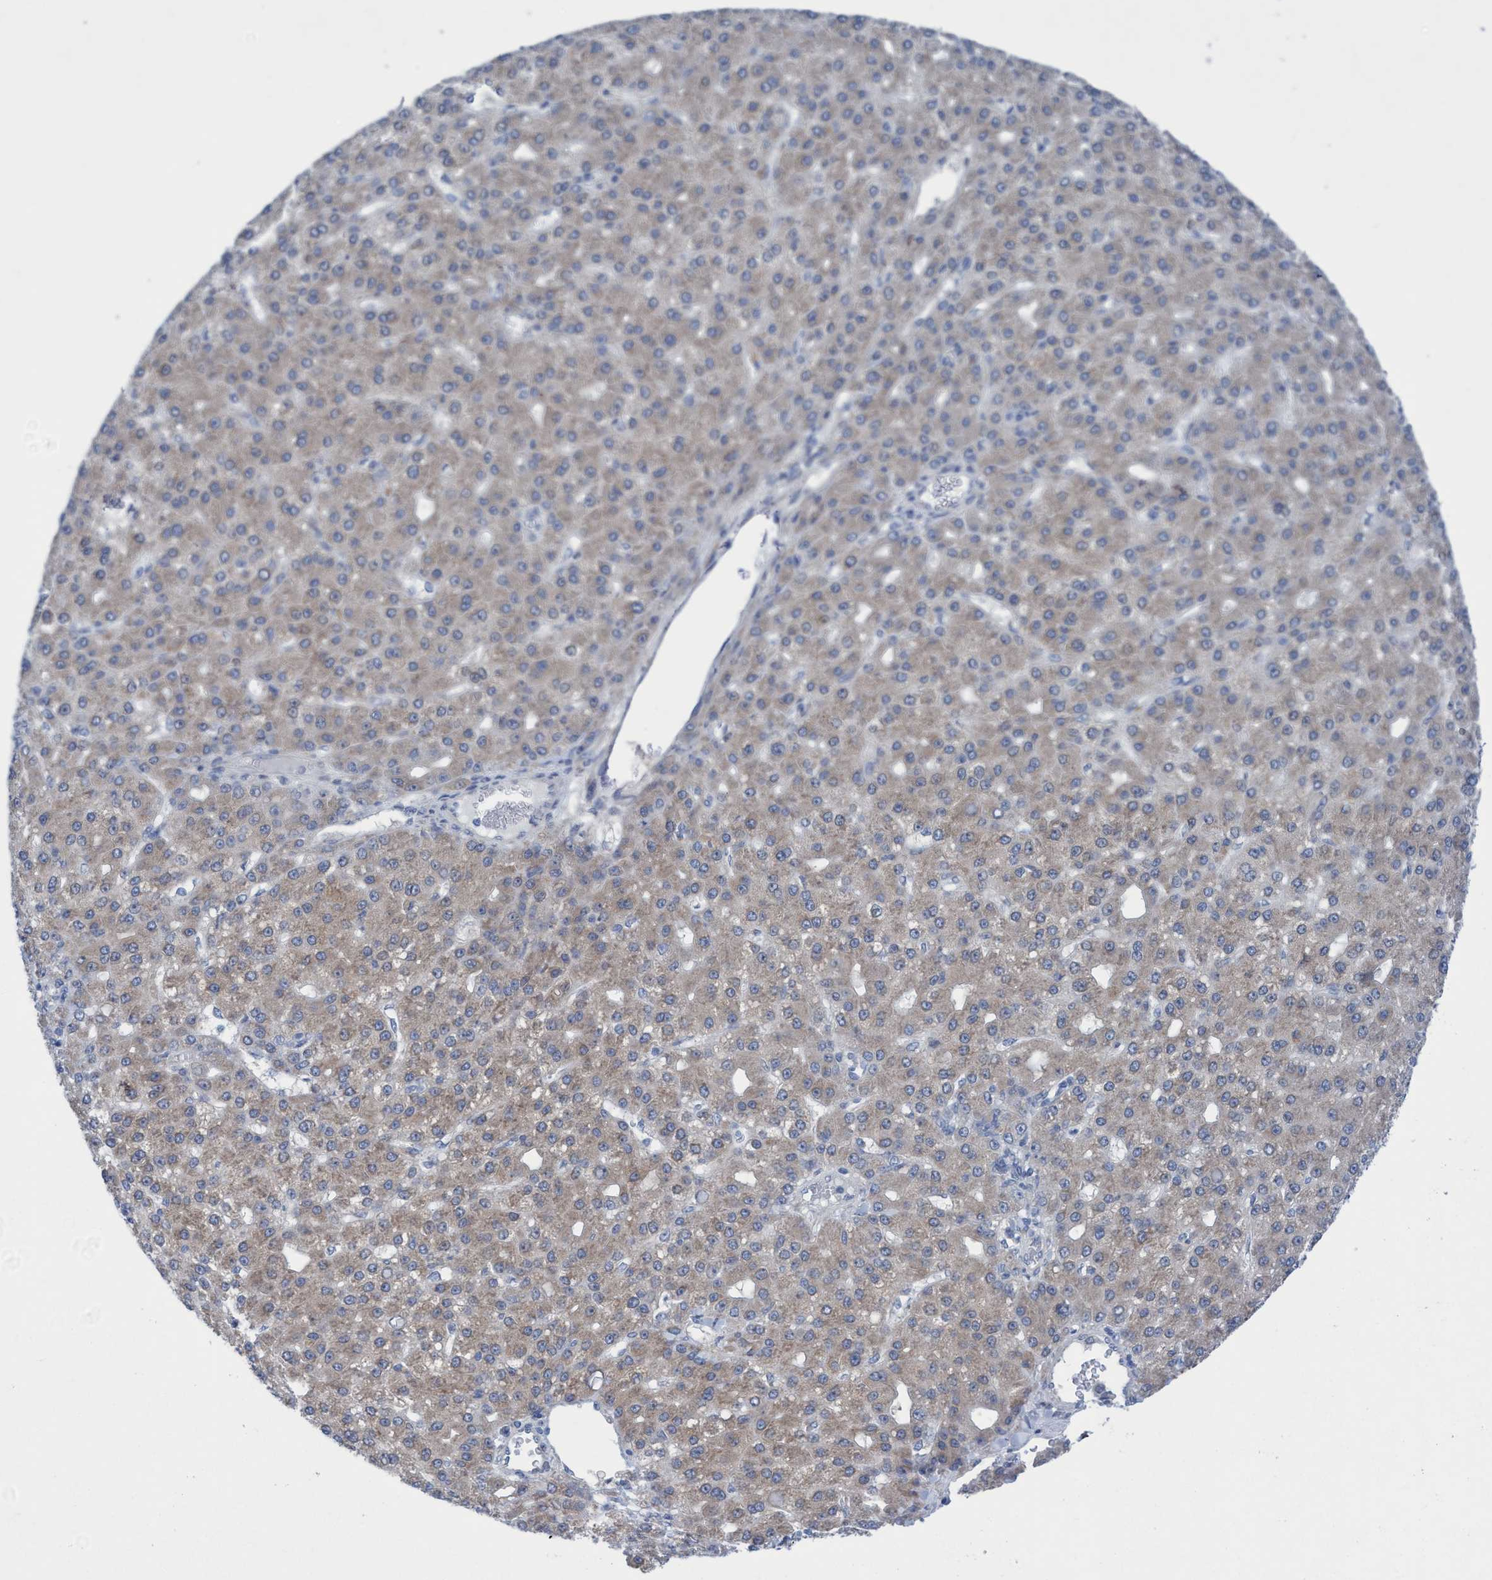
{"staining": {"intensity": "moderate", "quantity": ">75%", "location": "cytoplasmic/membranous"}, "tissue": "liver cancer", "cell_type": "Tumor cells", "image_type": "cancer", "snomed": [{"axis": "morphology", "description": "Carcinoma, Hepatocellular, NOS"}, {"axis": "topography", "description": "Liver"}], "caption": "High-power microscopy captured an immunohistochemistry histopathology image of liver hepatocellular carcinoma, revealing moderate cytoplasmic/membranous staining in approximately >75% of tumor cells. Immunohistochemistry (ihc) stains the protein in brown and the nuclei are stained blue.", "gene": "RSAD1", "patient": {"sex": "male", "age": 67}}